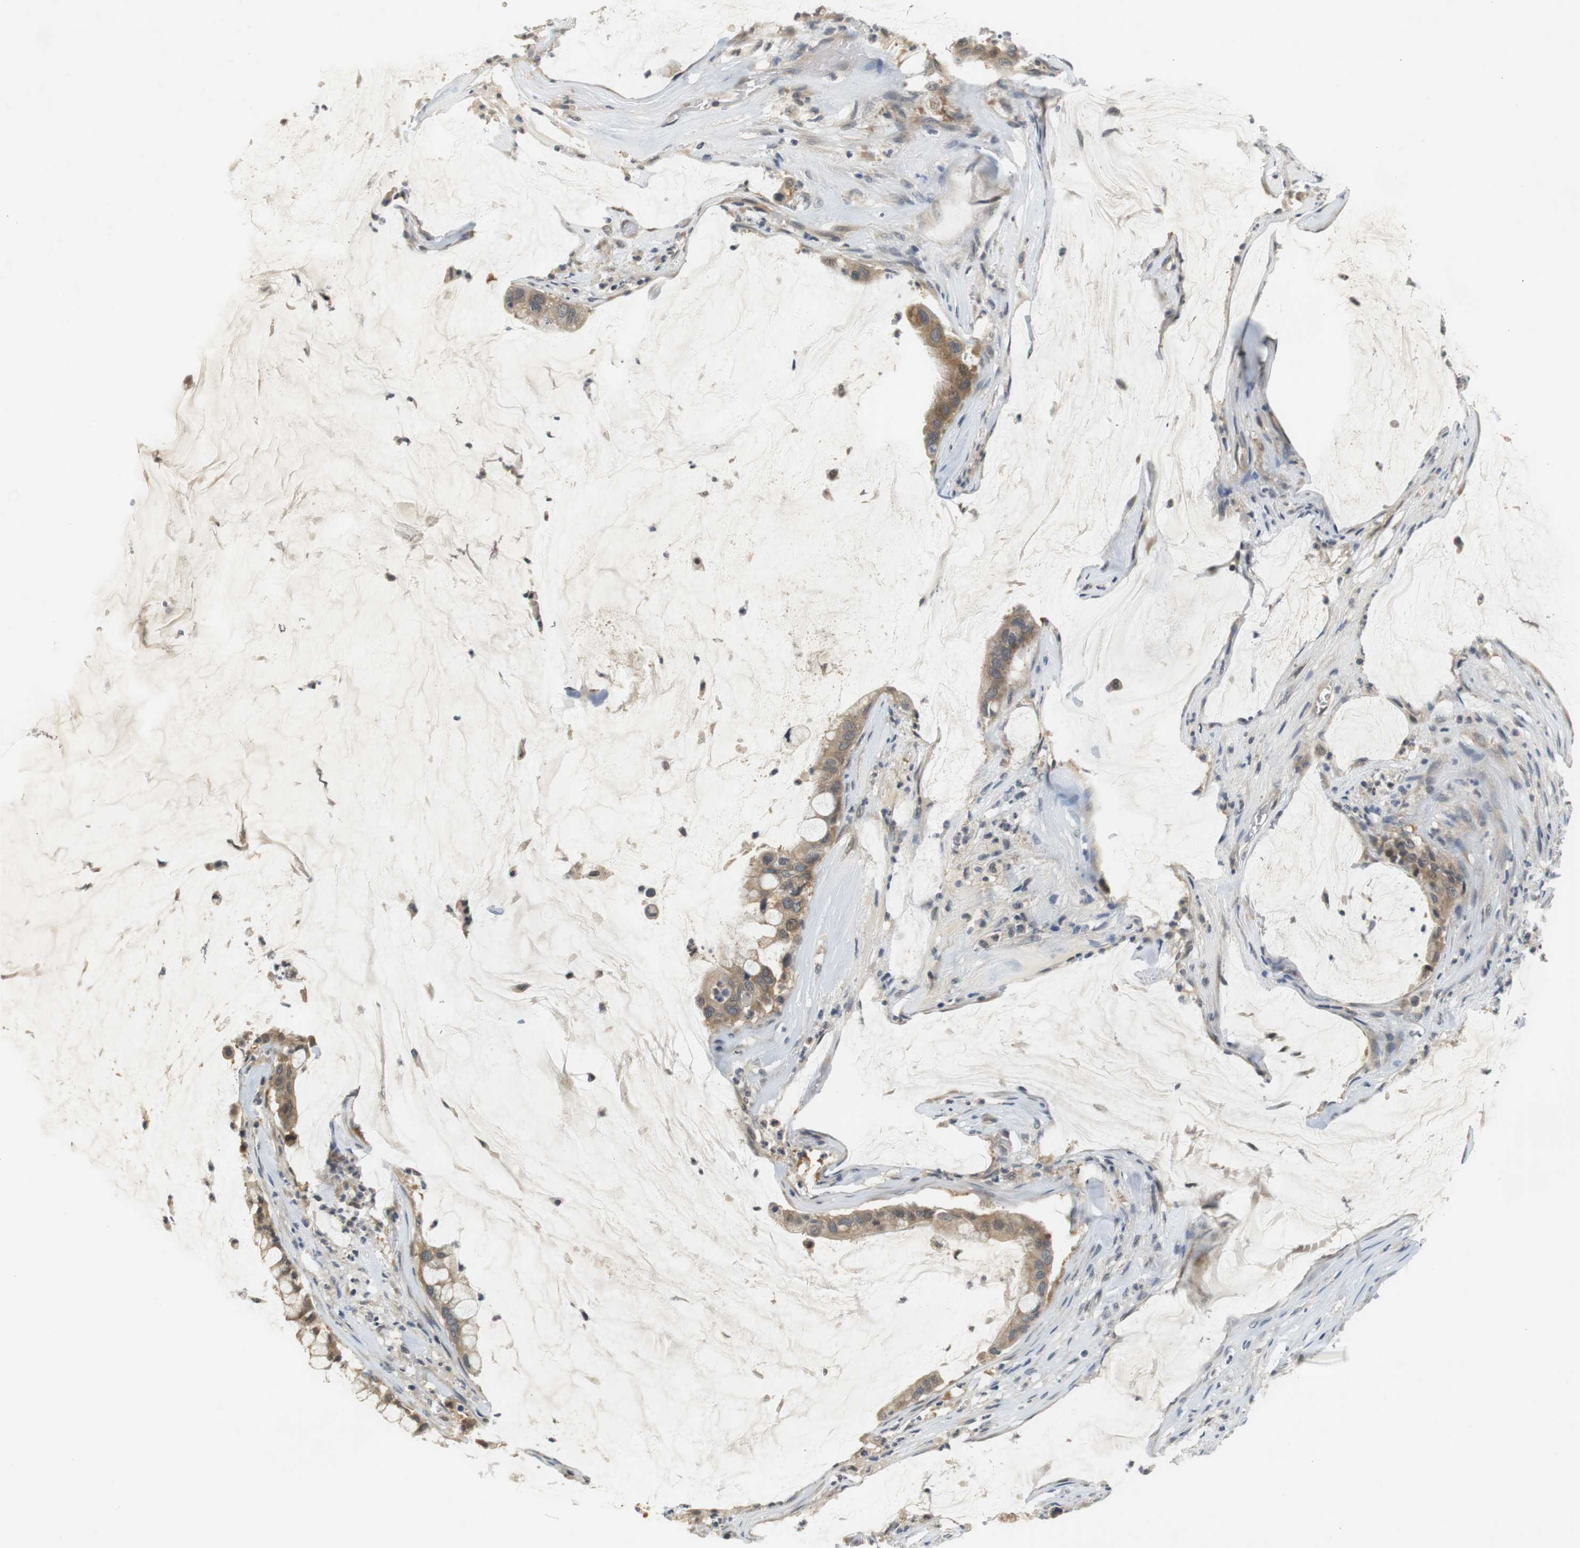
{"staining": {"intensity": "weak", "quantity": ">75%", "location": "cytoplasmic/membranous"}, "tissue": "pancreatic cancer", "cell_type": "Tumor cells", "image_type": "cancer", "snomed": [{"axis": "morphology", "description": "Adenocarcinoma, NOS"}, {"axis": "topography", "description": "Pancreas"}], "caption": "Immunohistochemical staining of human pancreatic cancer exhibits weak cytoplasmic/membranous protein expression in about >75% of tumor cells.", "gene": "WNT7A", "patient": {"sex": "male", "age": 41}}